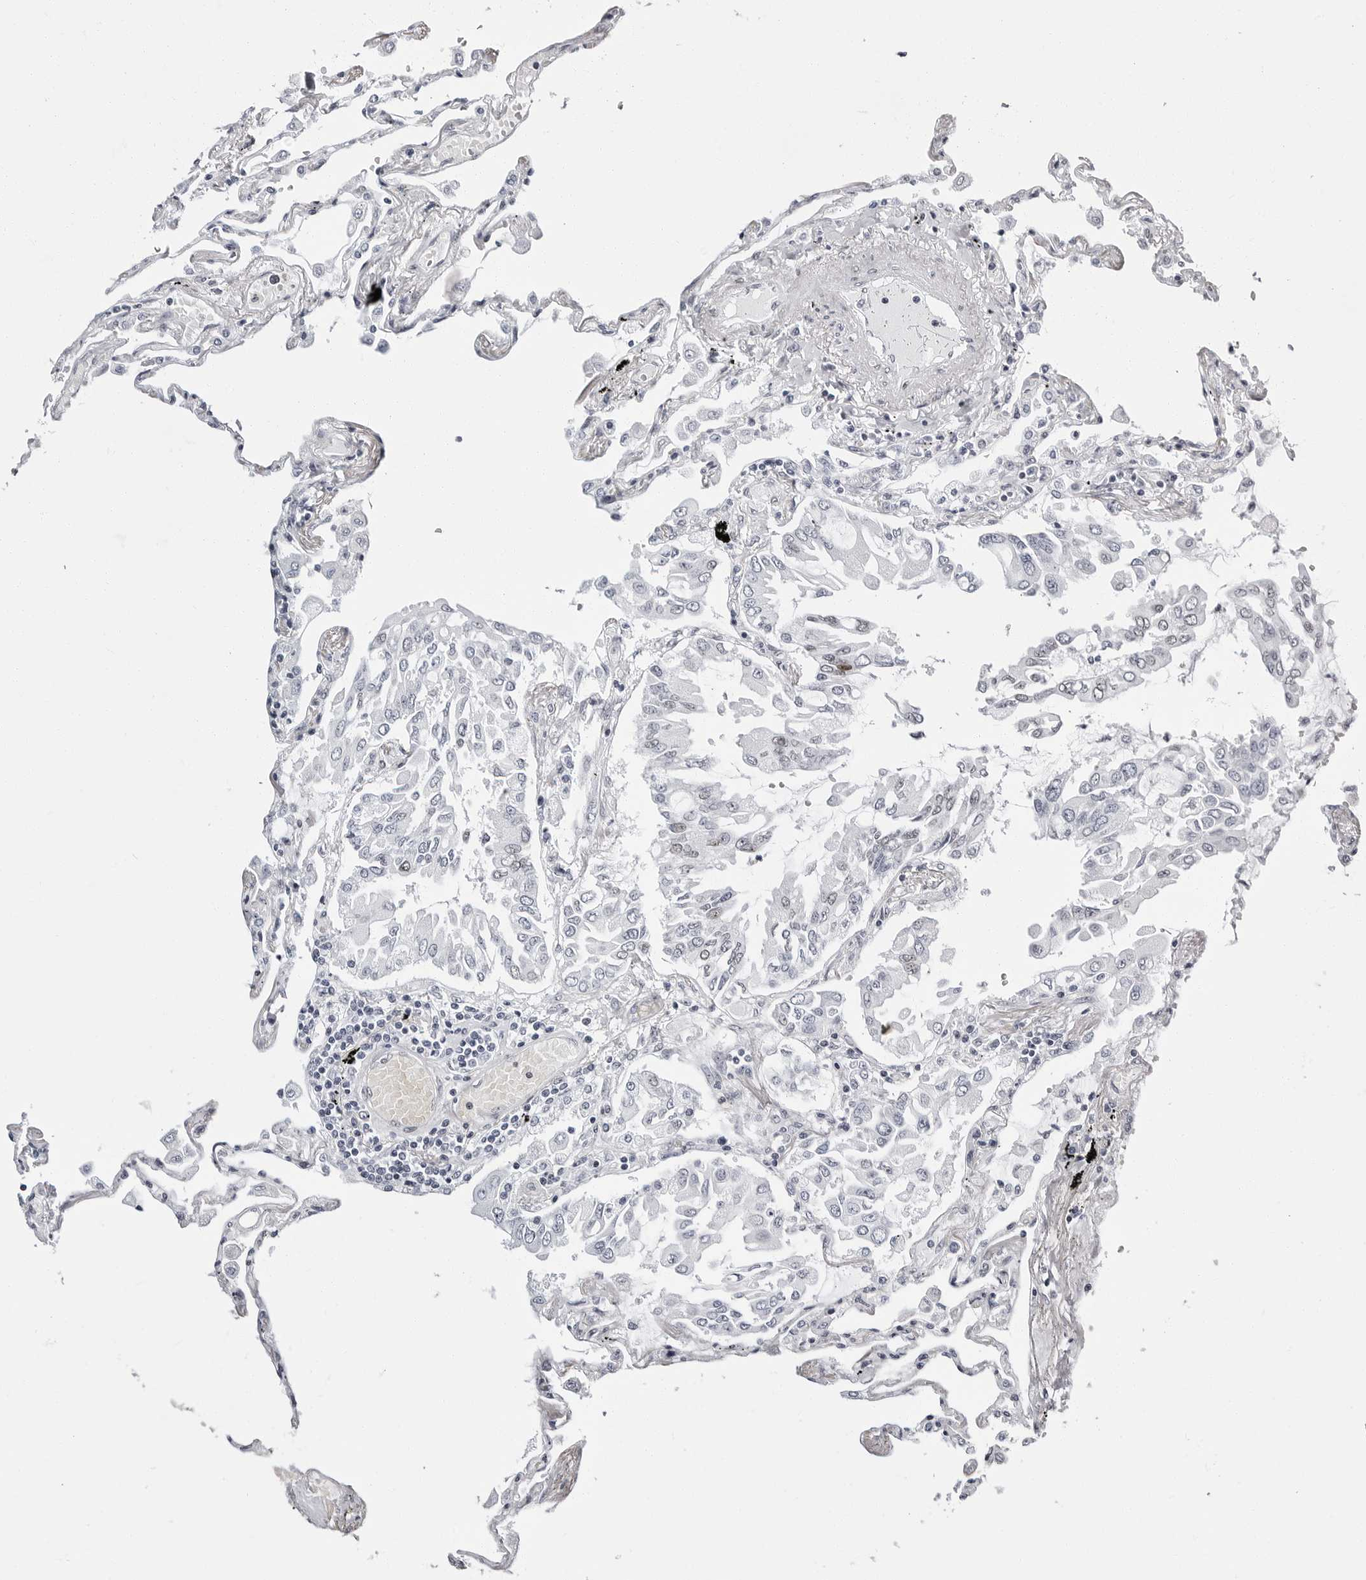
{"staining": {"intensity": "negative", "quantity": "none", "location": "none"}, "tissue": "lung", "cell_type": "Alveolar cells", "image_type": "normal", "snomed": [{"axis": "morphology", "description": "Normal tissue, NOS"}, {"axis": "topography", "description": "Lung"}], "caption": "IHC photomicrograph of benign lung: lung stained with DAB exhibits no significant protein staining in alveolar cells.", "gene": "VEZF1", "patient": {"sex": "female", "age": 67}}